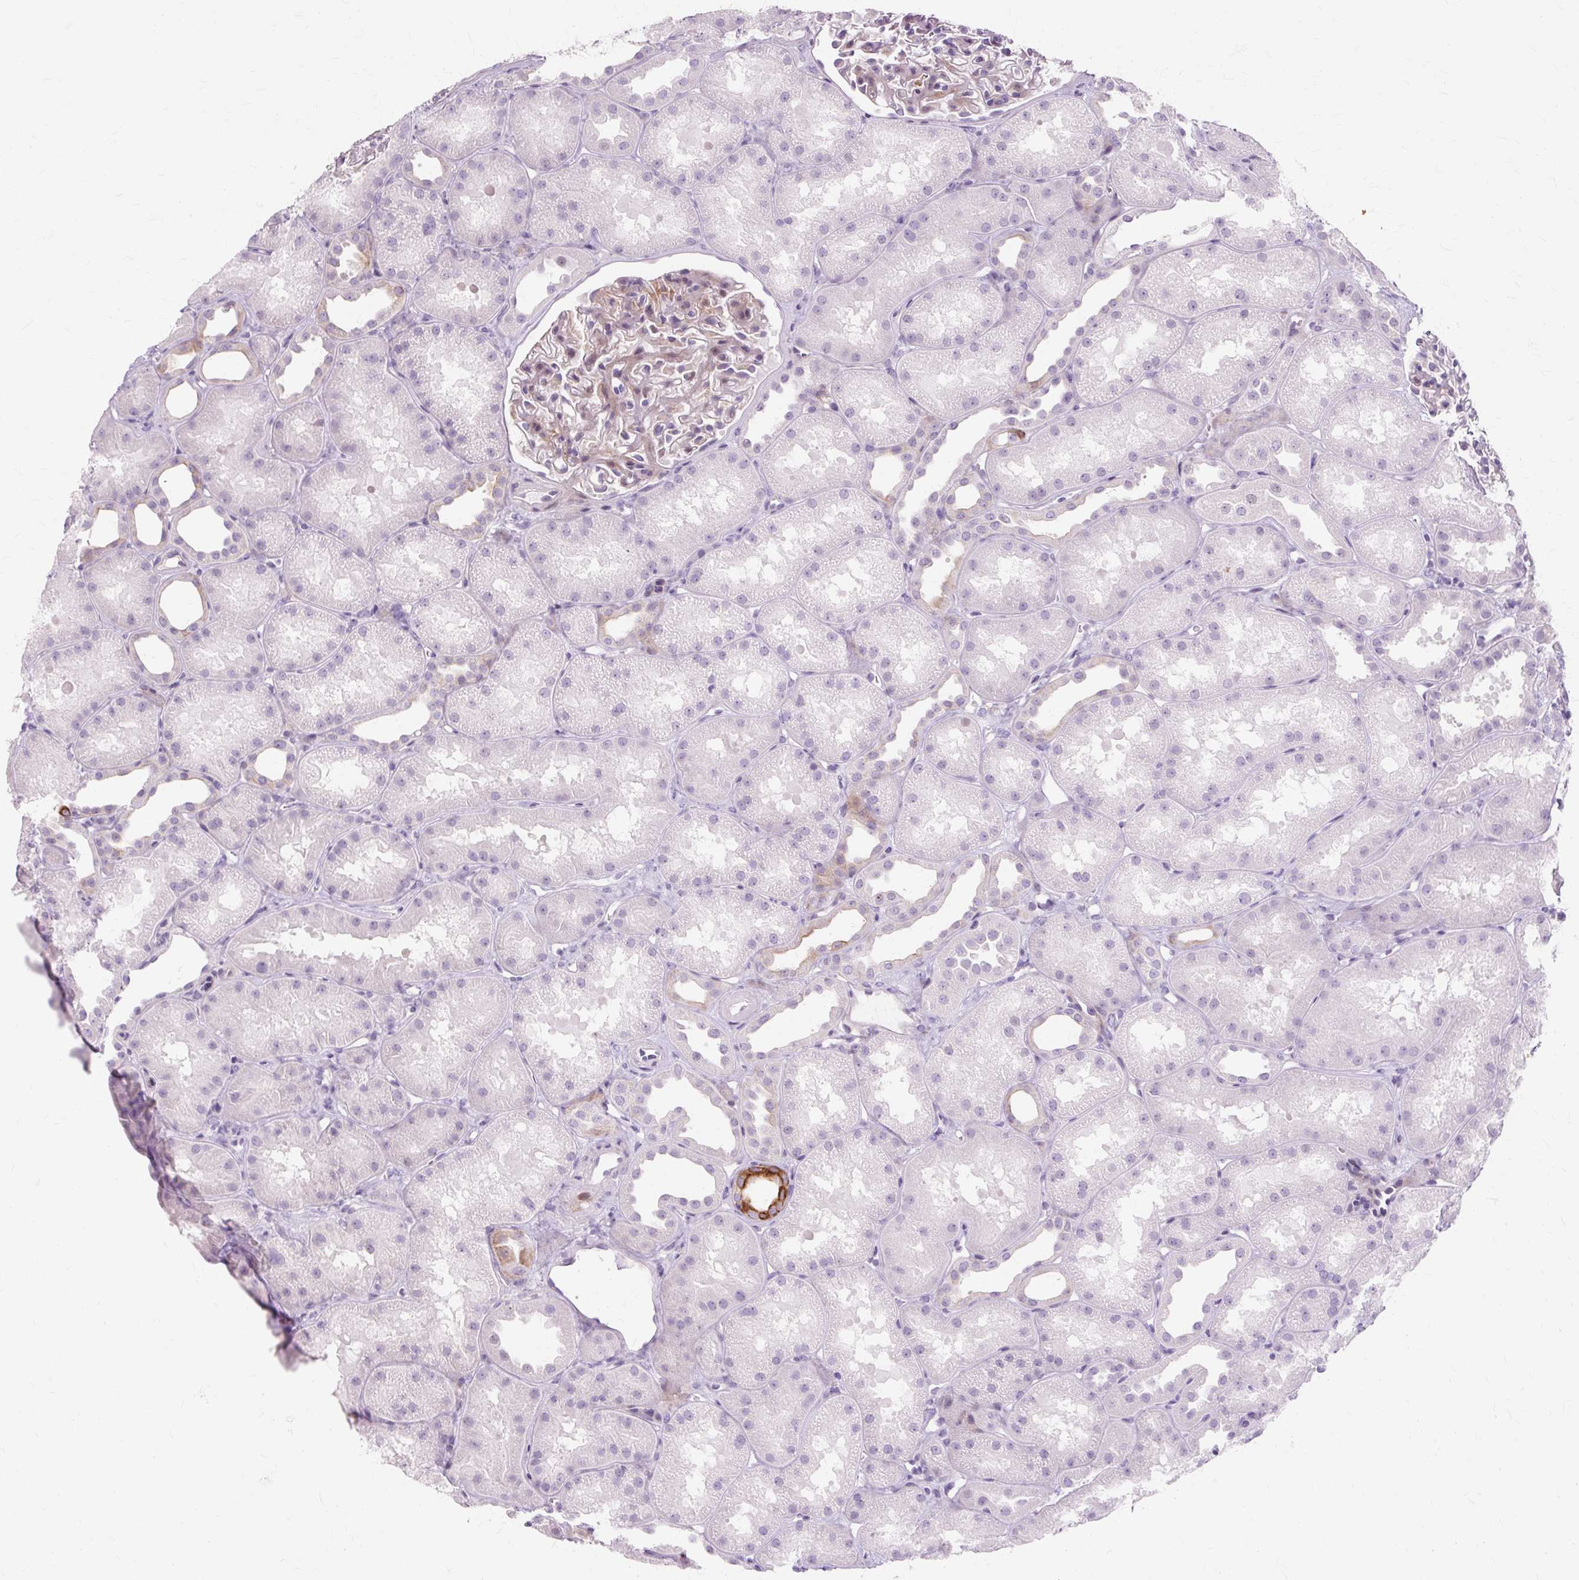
{"staining": {"intensity": "negative", "quantity": "none", "location": "none"}, "tissue": "kidney", "cell_type": "Cells in glomeruli", "image_type": "normal", "snomed": [{"axis": "morphology", "description": "Normal tissue, NOS"}, {"axis": "topography", "description": "Kidney"}], "caption": "The immunohistochemistry (IHC) histopathology image has no significant expression in cells in glomeruli of kidney. (Brightfield microscopy of DAB IHC at high magnification).", "gene": "IRX2", "patient": {"sex": "male", "age": 61}}